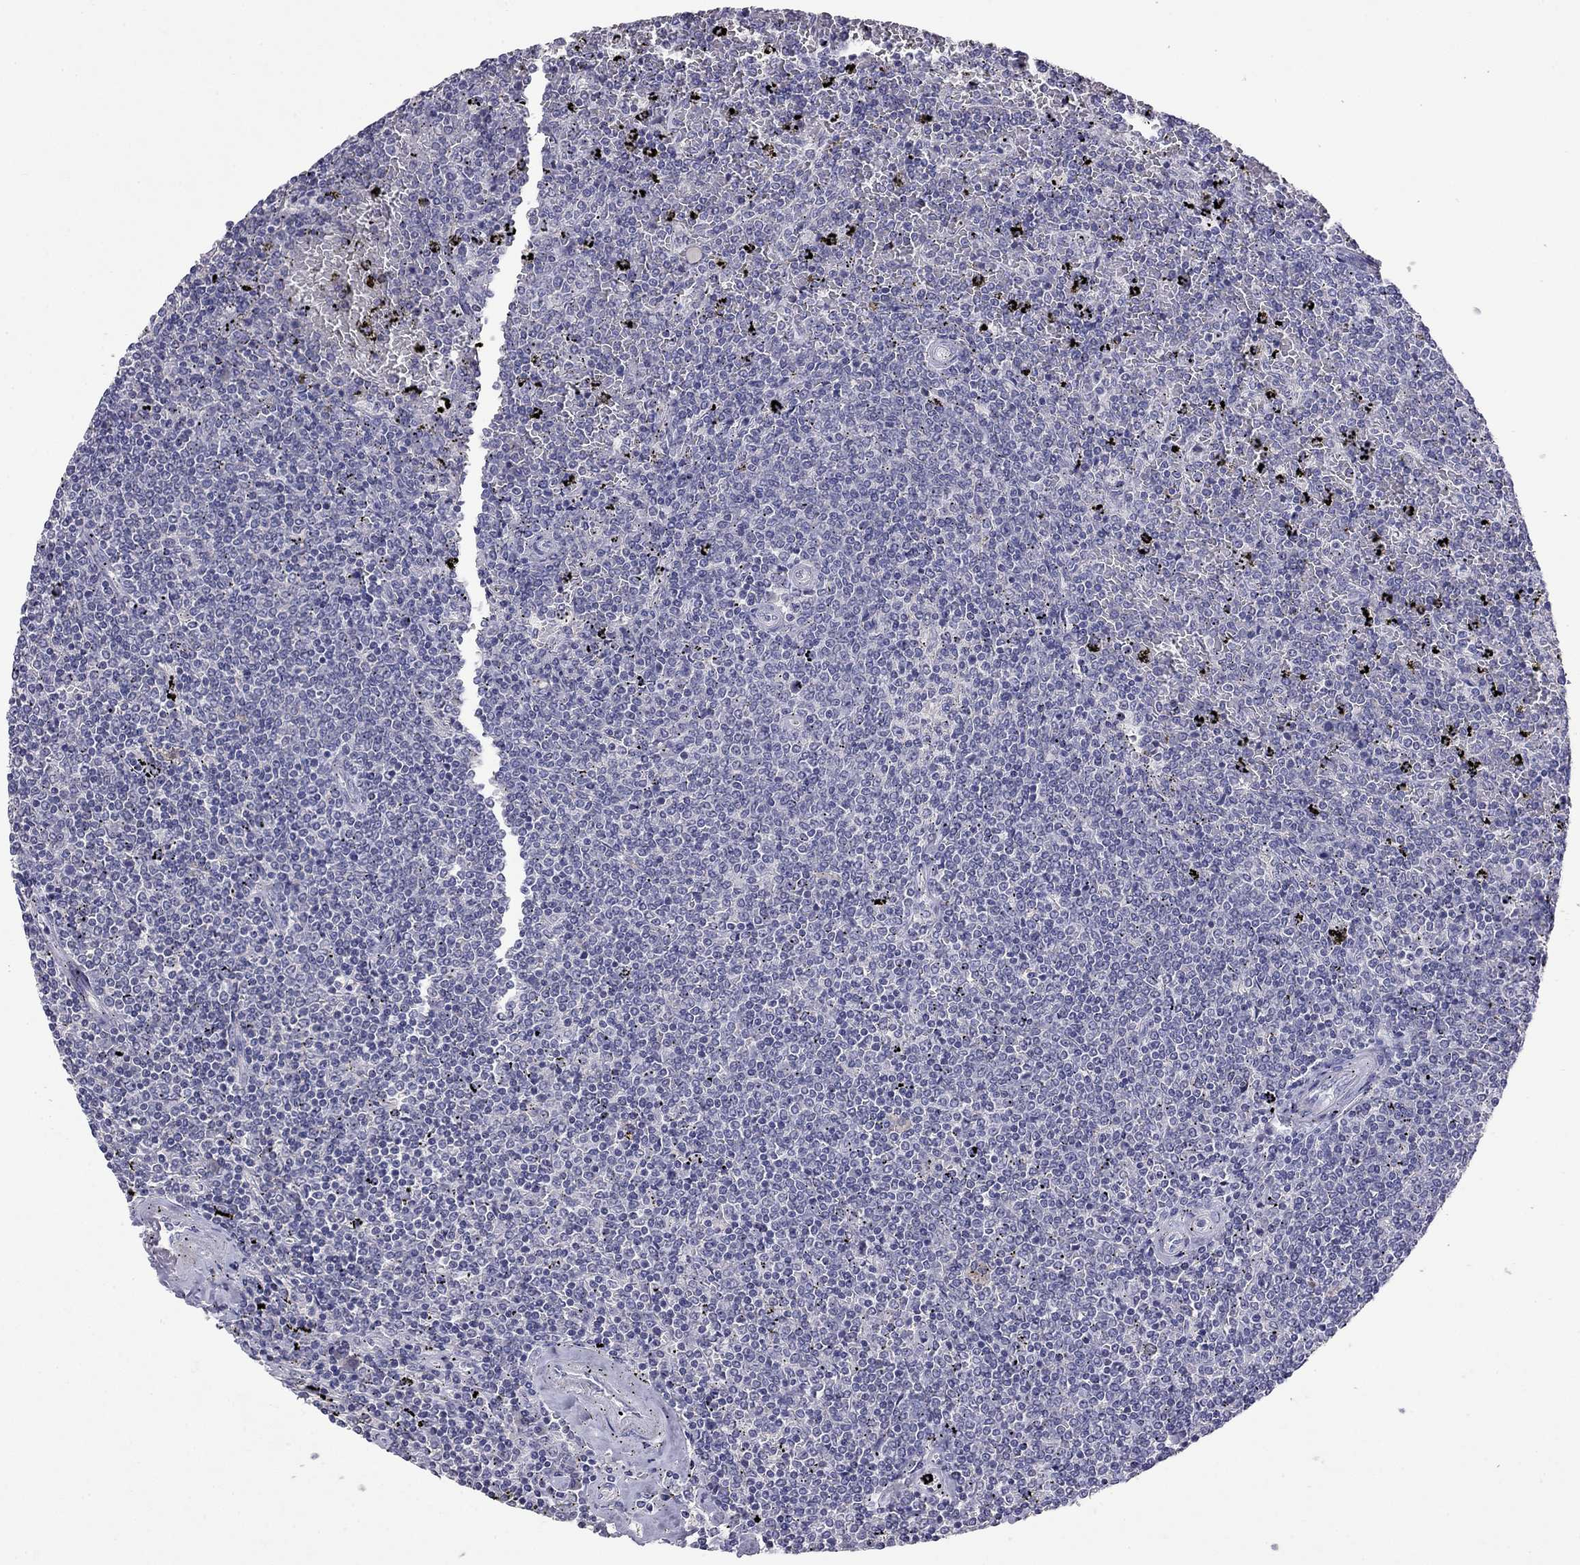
{"staining": {"intensity": "negative", "quantity": "none", "location": "none"}, "tissue": "lymphoma", "cell_type": "Tumor cells", "image_type": "cancer", "snomed": [{"axis": "morphology", "description": "Malignant lymphoma, non-Hodgkin's type, Low grade"}, {"axis": "topography", "description": "Spleen"}], "caption": "Immunohistochemistry of low-grade malignant lymphoma, non-Hodgkin's type exhibits no staining in tumor cells.", "gene": "WNK3", "patient": {"sex": "female", "age": 77}}